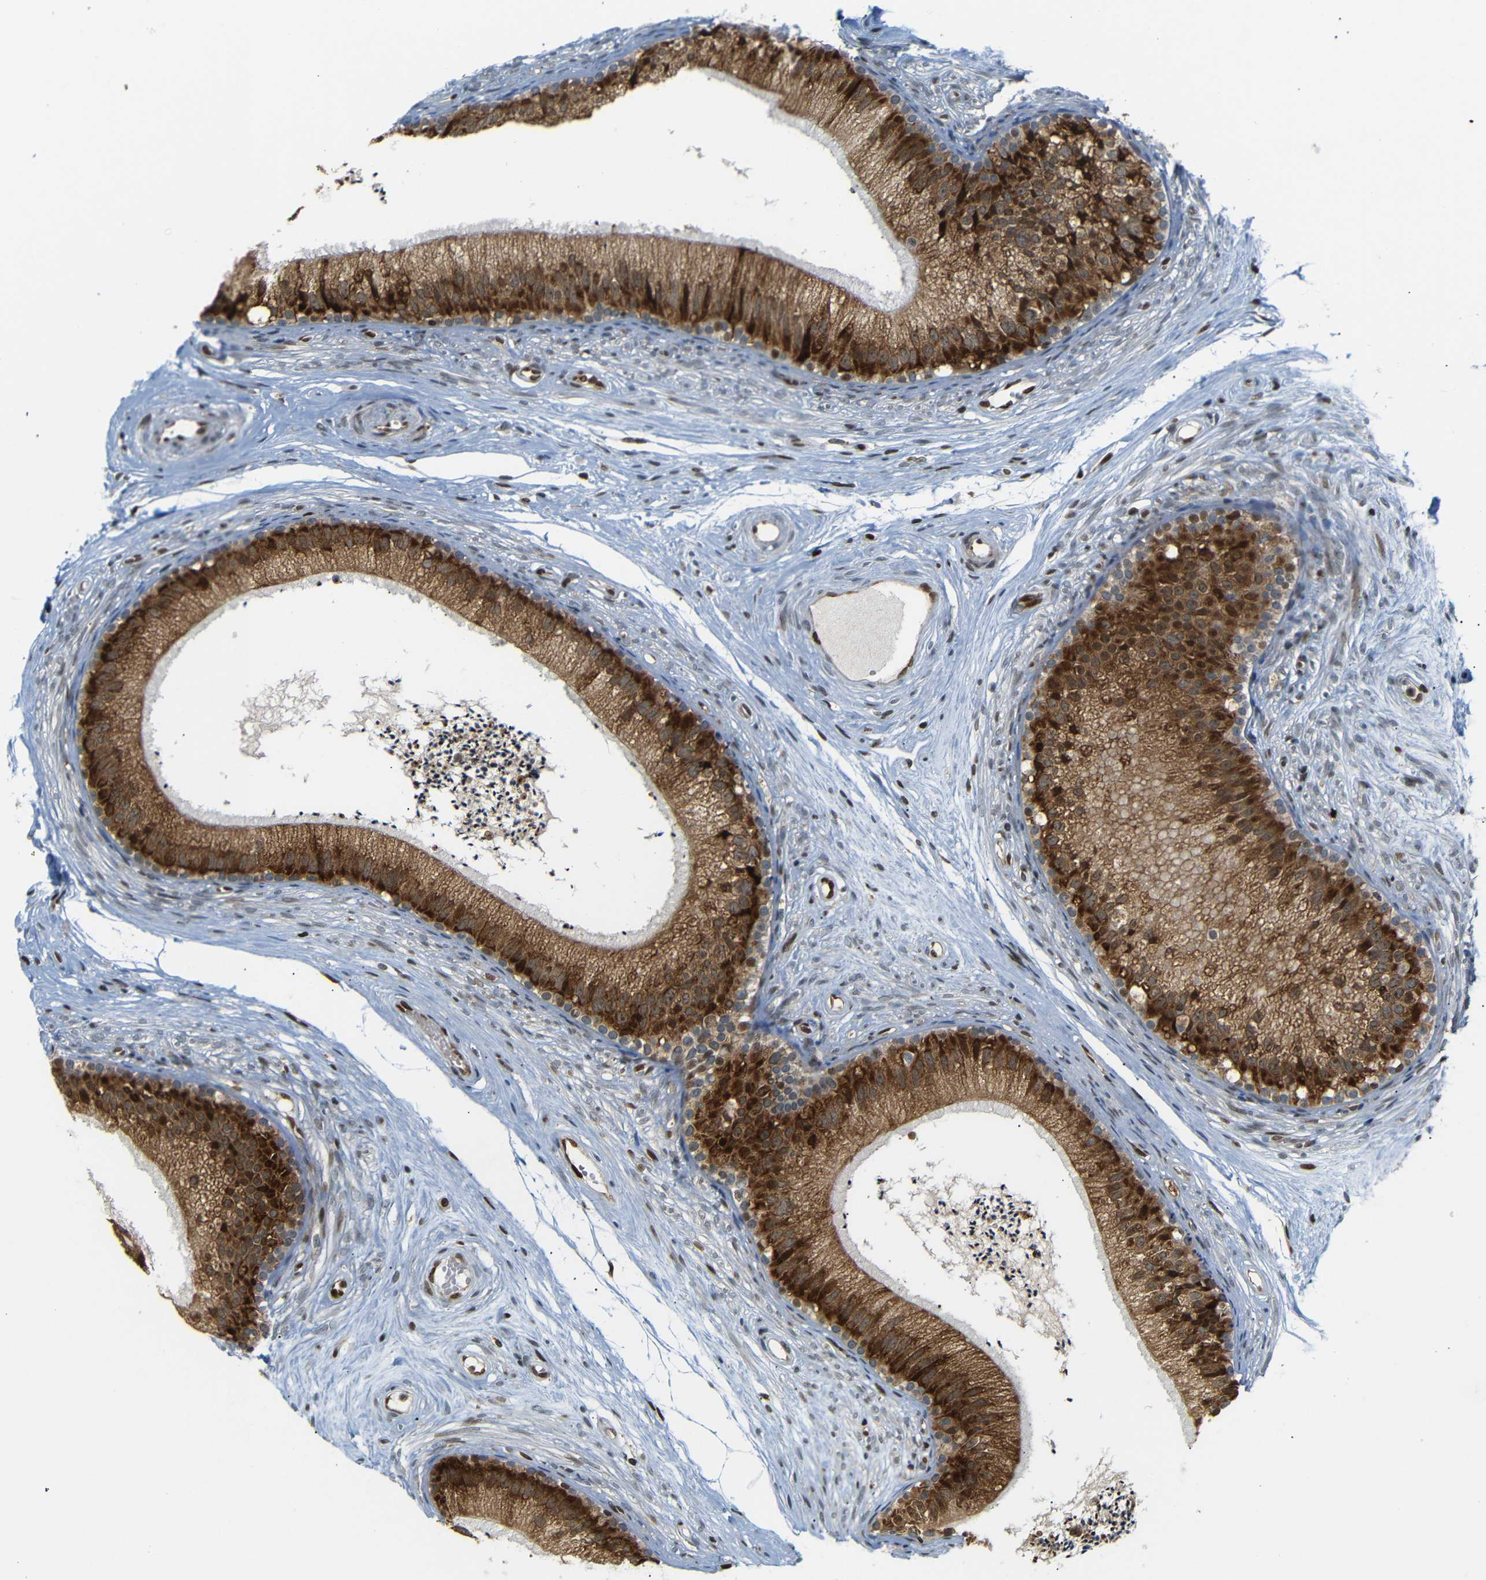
{"staining": {"intensity": "strong", "quantity": ">75%", "location": "cytoplasmic/membranous"}, "tissue": "epididymis", "cell_type": "Glandular cells", "image_type": "normal", "snomed": [{"axis": "morphology", "description": "Normal tissue, NOS"}, {"axis": "topography", "description": "Epididymis"}], "caption": "A brown stain labels strong cytoplasmic/membranous expression of a protein in glandular cells of unremarkable epididymis.", "gene": "SPCS2", "patient": {"sex": "male", "age": 56}}